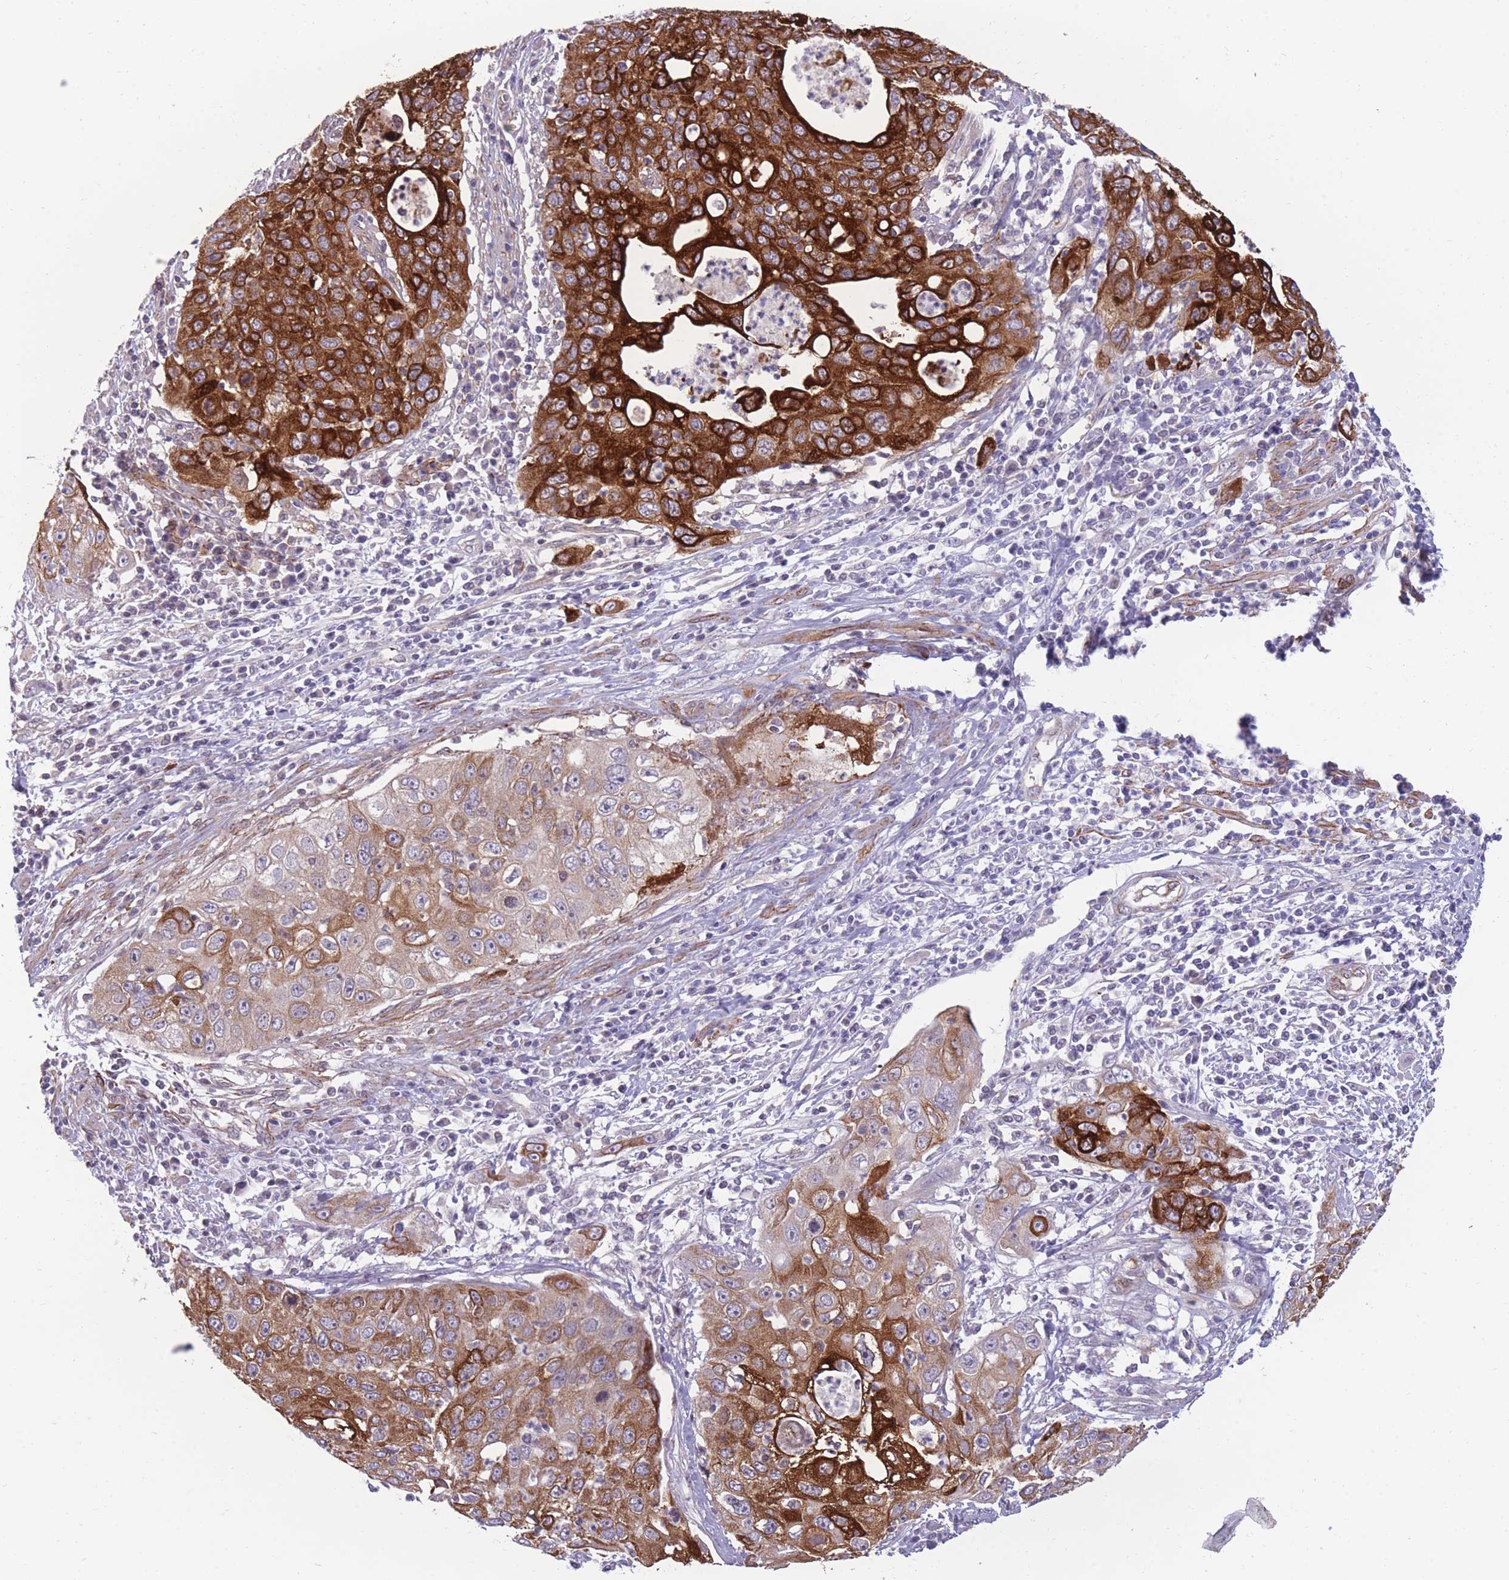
{"staining": {"intensity": "strong", "quantity": ">75%", "location": "cytoplasmic/membranous"}, "tissue": "cervical cancer", "cell_type": "Tumor cells", "image_type": "cancer", "snomed": [{"axis": "morphology", "description": "Squamous cell carcinoma, NOS"}, {"axis": "topography", "description": "Cervix"}], "caption": "Protein analysis of squamous cell carcinoma (cervical) tissue reveals strong cytoplasmic/membranous expression in approximately >75% of tumor cells. The protein is shown in brown color, while the nuclei are stained blue.", "gene": "RGS11", "patient": {"sex": "female", "age": 36}}